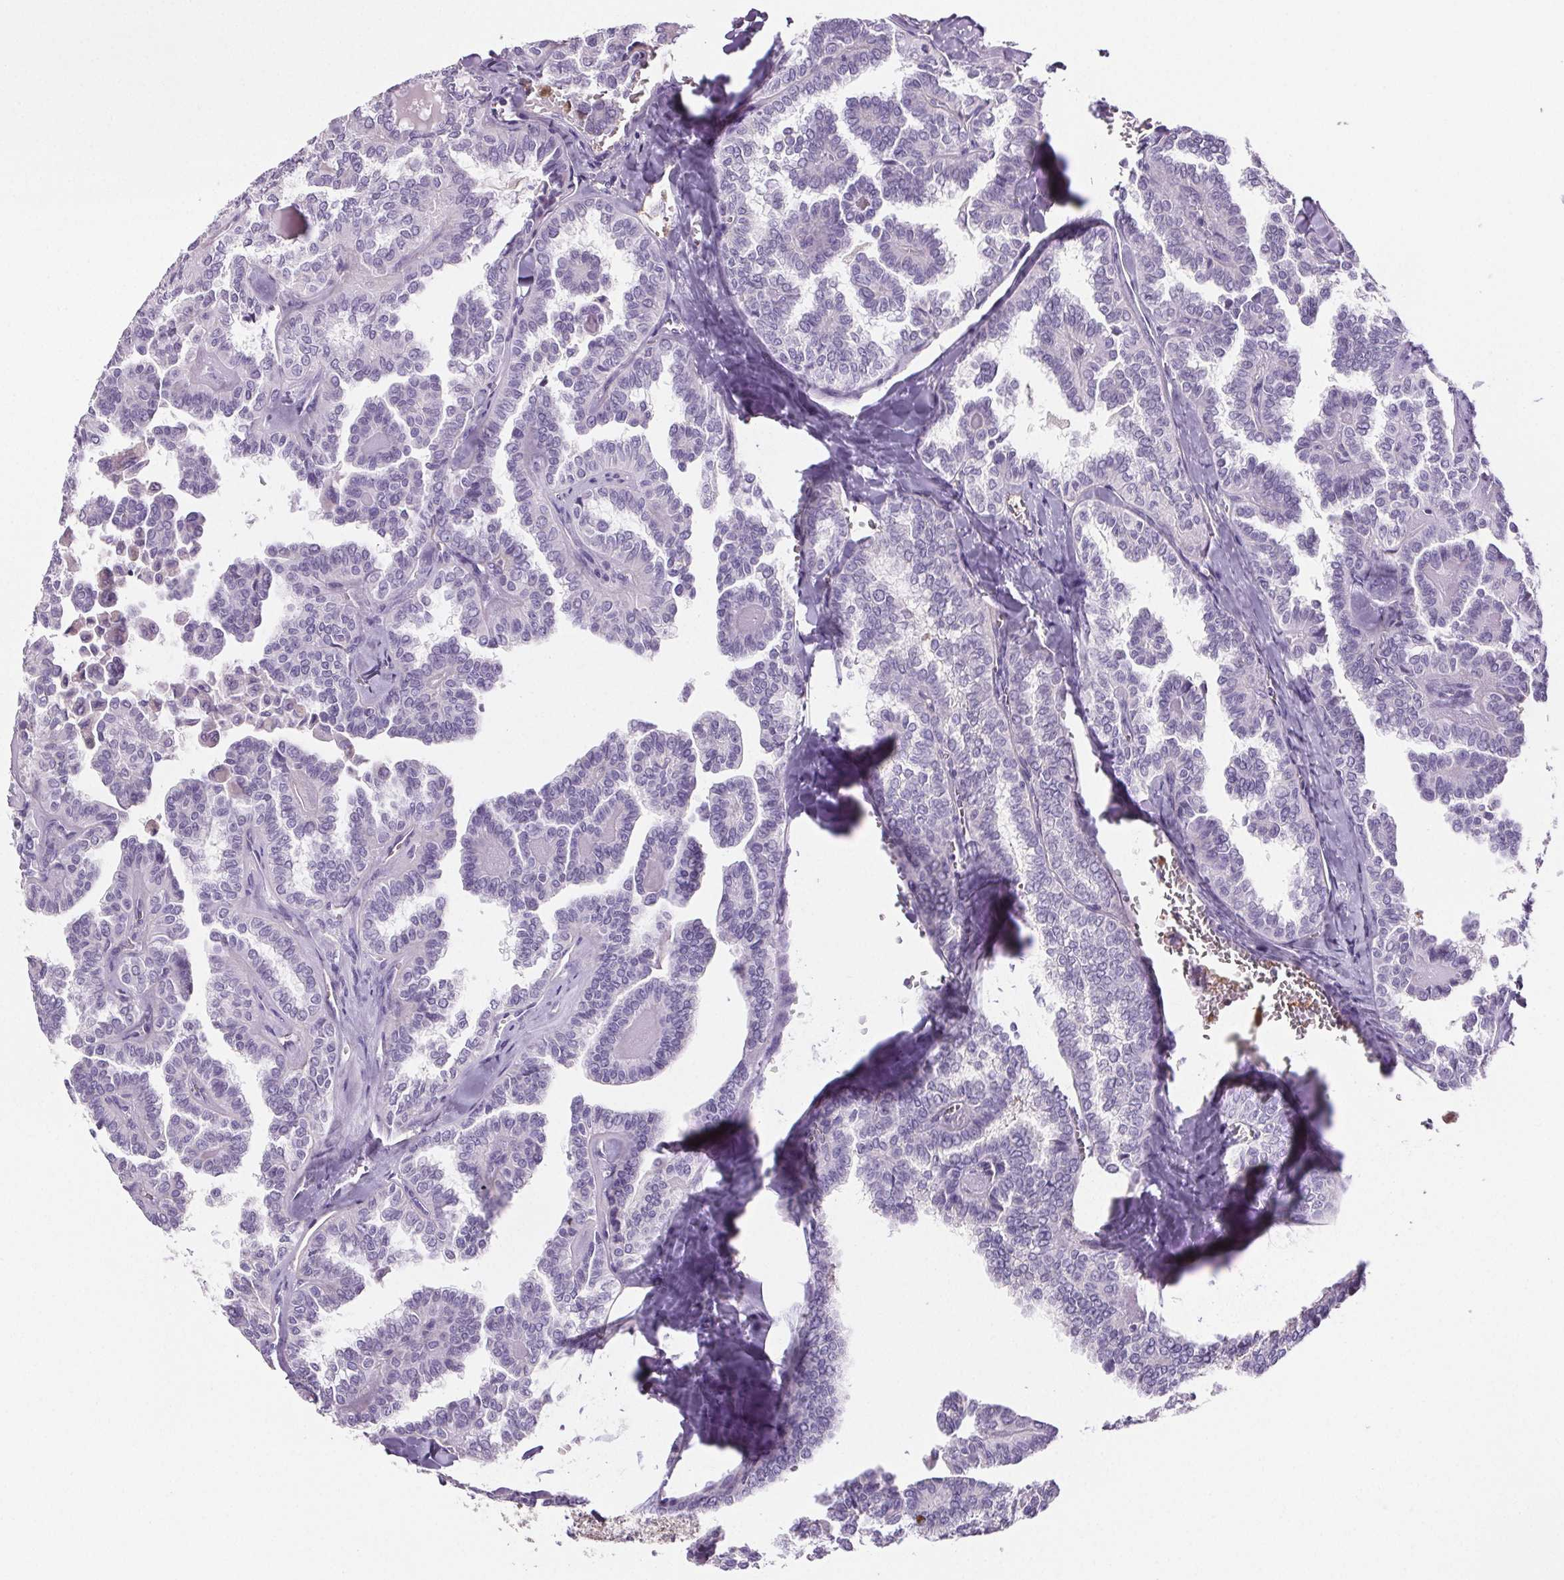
{"staining": {"intensity": "negative", "quantity": "none", "location": "none"}, "tissue": "thyroid cancer", "cell_type": "Tumor cells", "image_type": "cancer", "snomed": [{"axis": "morphology", "description": "Papillary adenocarcinoma, NOS"}, {"axis": "topography", "description": "Thyroid gland"}], "caption": "DAB (3,3'-diaminobenzidine) immunohistochemical staining of human papillary adenocarcinoma (thyroid) shows no significant staining in tumor cells. The staining was performed using DAB (3,3'-diaminobenzidine) to visualize the protein expression in brown, while the nuclei were stained in blue with hematoxylin (Magnification: 20x).", "gene": "CD5L", "patient": {"sex": "female", "age": 41}}